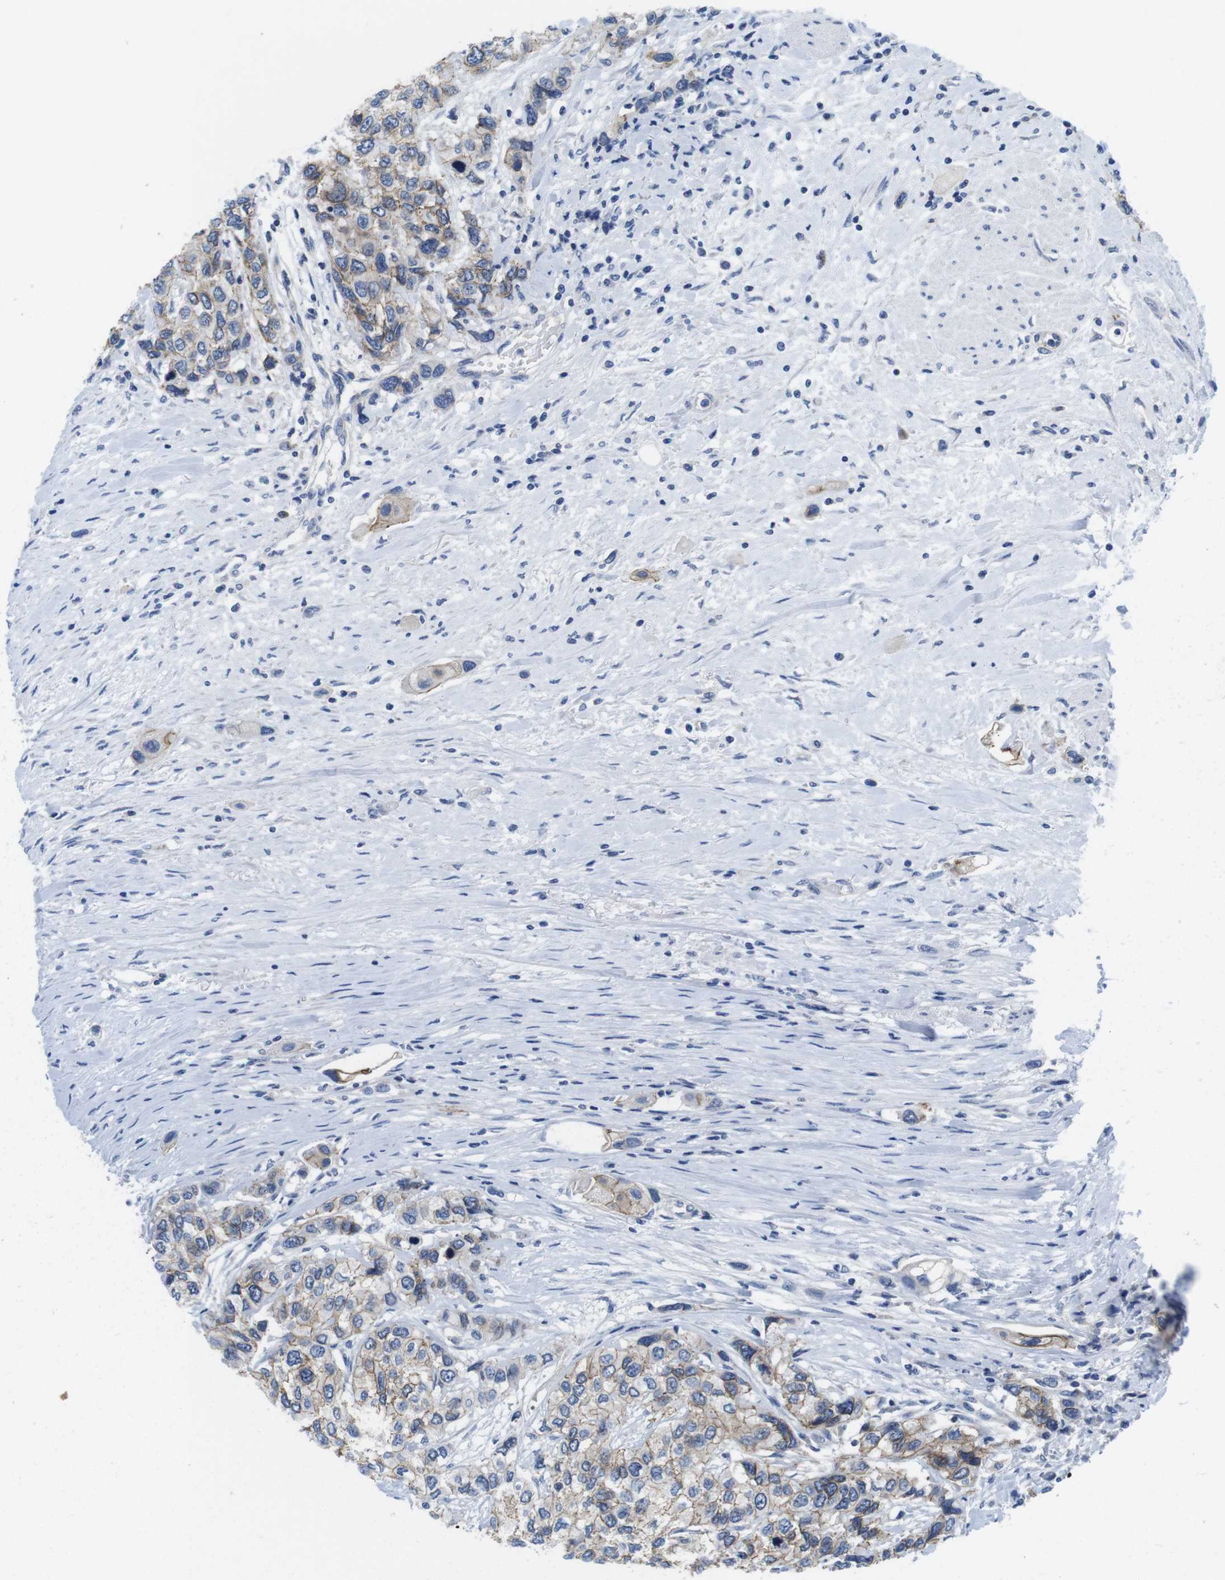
{"staining": {"intensity": "moderate", "quantity": "25%-75%", "location": "cytoplasmic/membranous"}, "tissue": "urothelial cancer", "cell_type": "Tumor cells", "image_type": "cancer", "snomed": [{"axis": "morphology", "description": "Urothelial carcinoma, High grade"}, {"axis": "topography", "description": "Urinary bladder"}], "caption": "A brown stain labels moderate cytoplasmic/membranous staining of a protein in urothelial carcinoma (high-grade) tumor cells.", "gene": "SCRIB", "patient": {"sex": "female", "age": 56}}